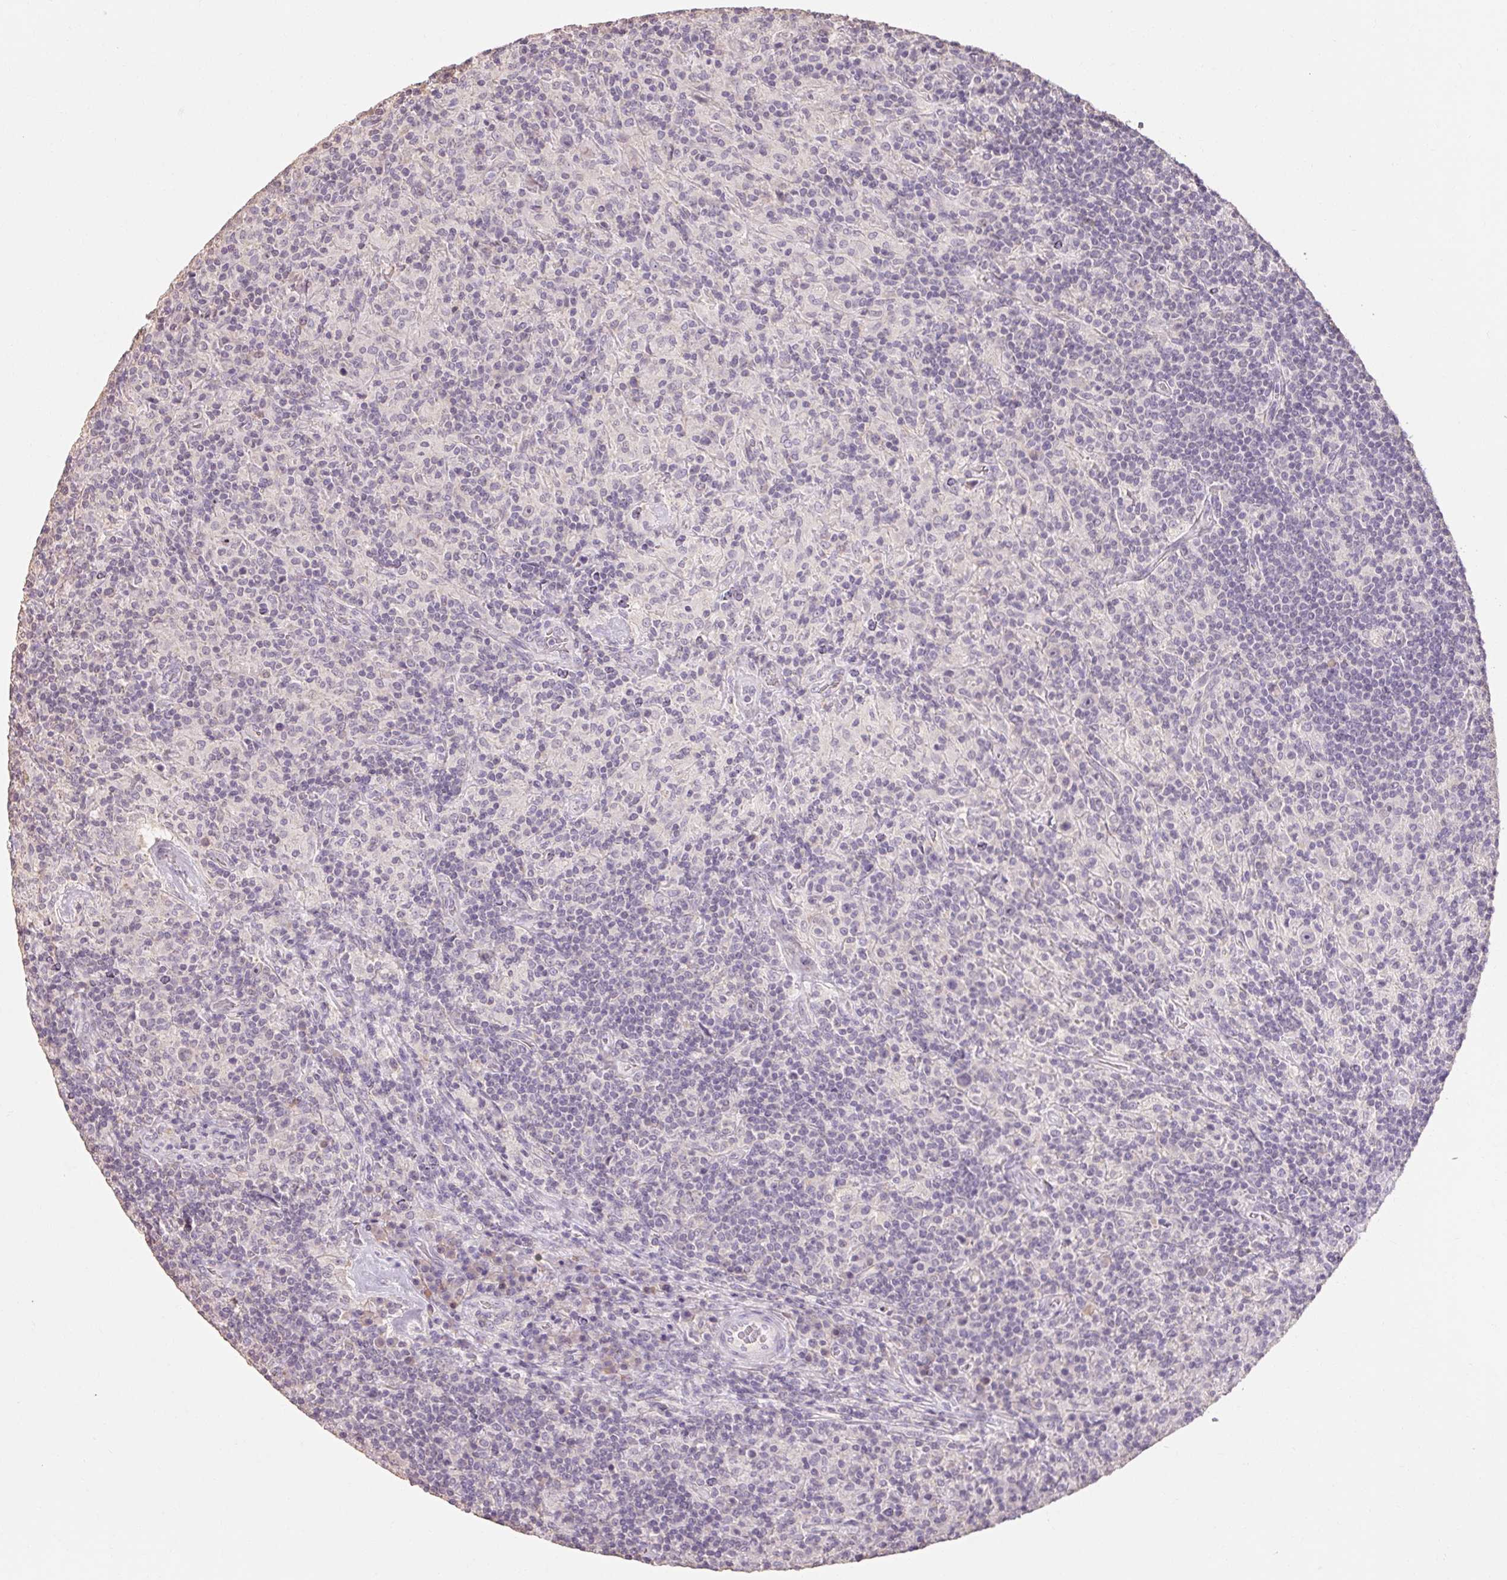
{"staining": {"intensity": "negative", "quantity": "none", "location": "none"}, "tissue": "lymphoma", "cell_type": "Tumor cells", "image_type": "cancer", "snomed": [{"axis": "morphology", "description": "Hodgkin's disease, NOS"}, {"axis": "topography", "description": "Lymph node"}], "caption": "Tumor cells show no significant staining in Hodgkin's disease. (DAB (3,3'-diaminobenzidine) immunohistochemistry (IHC) with hematoxylin counter stain).", "gene": "MAP7D2", "patient": {"sex": "male", "age": 70}}